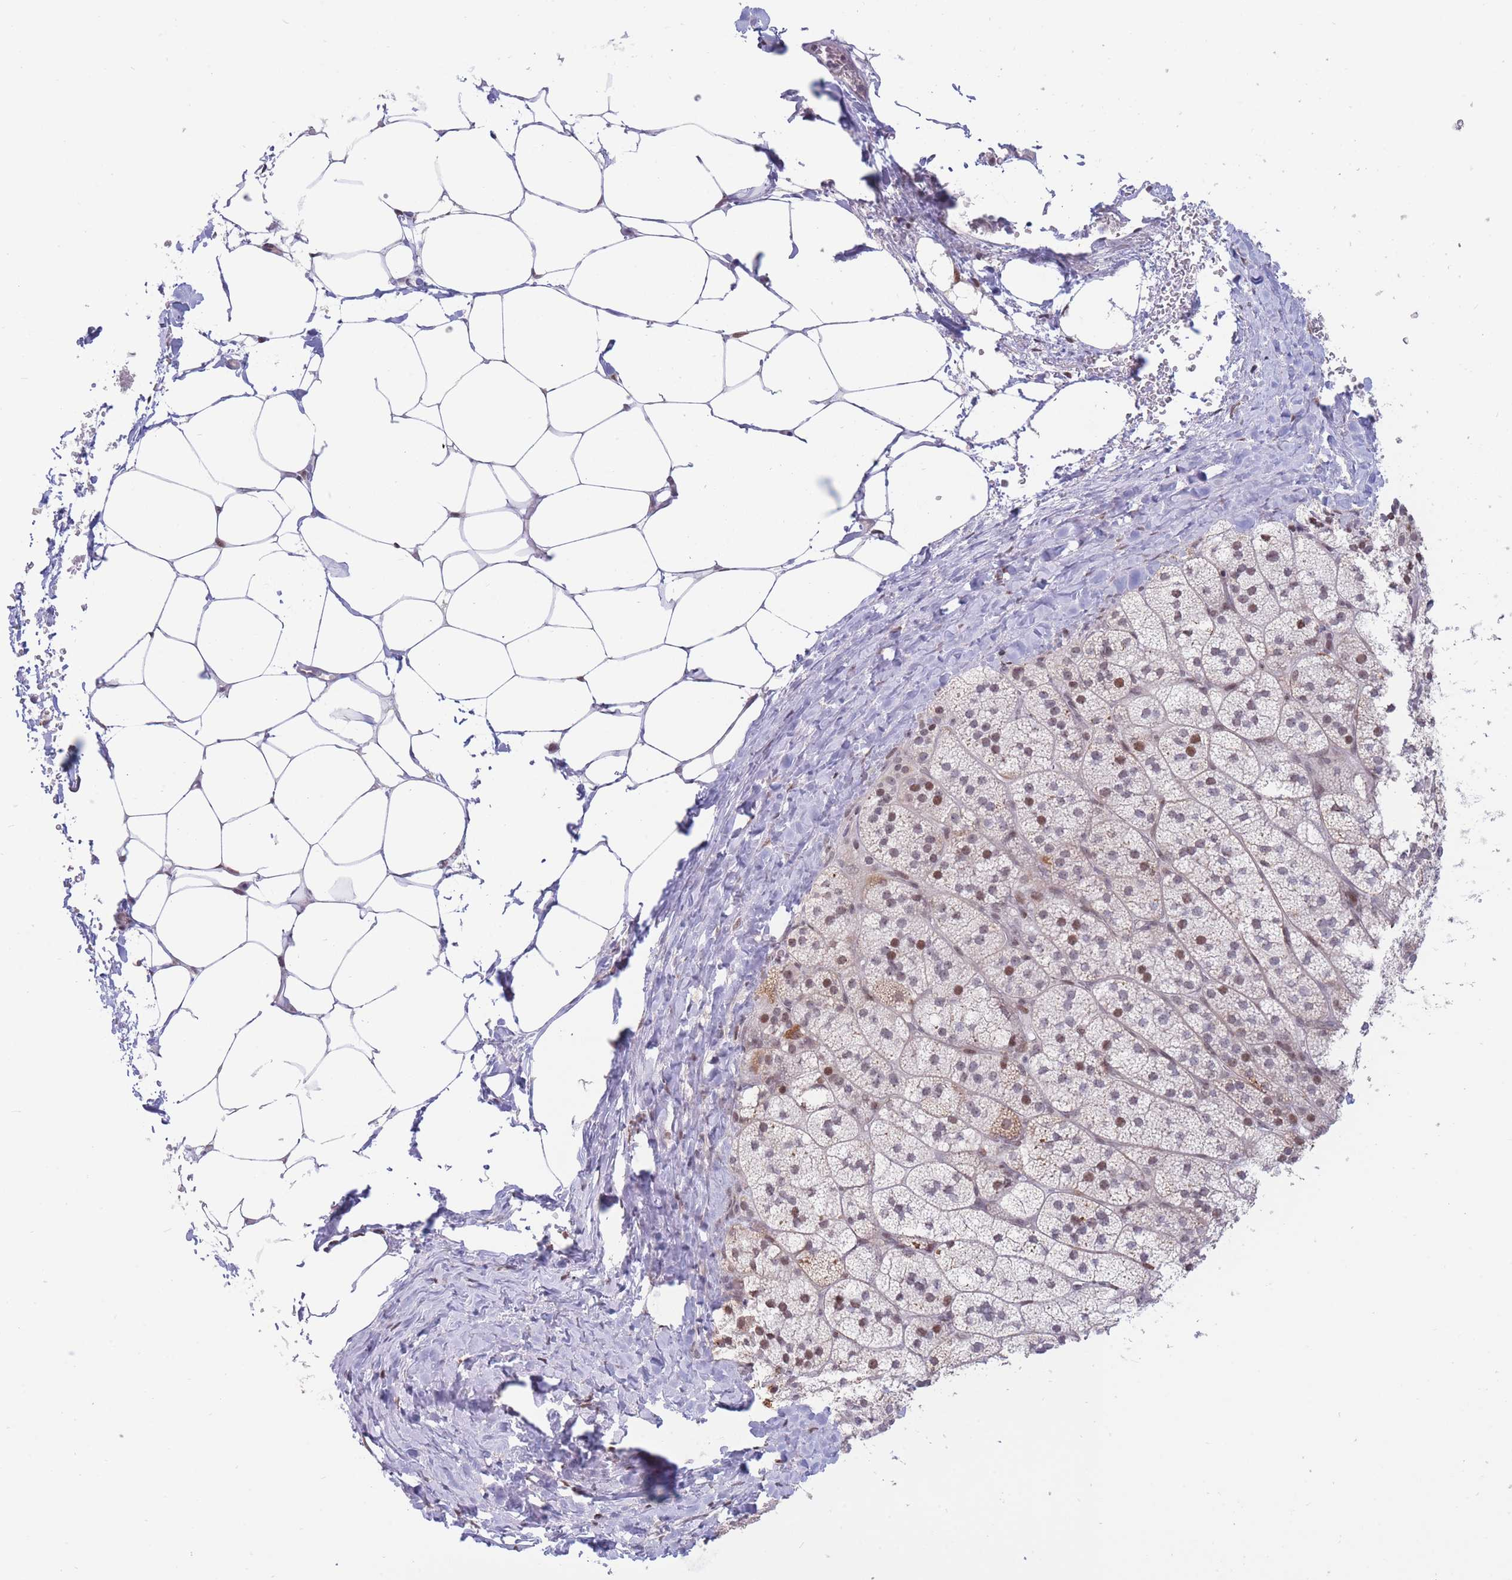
{"staining": {"intensity": "moderate", "quantity": "25%-75%", "location": "nuclear"}, "tissue": "adrenal gland", "cell_type": "Glandular cells", "image_type": "normal", "snomed": [{"axis": "morphology", "description": "Normal tissue, NOS"}, {"axis": "topography", "description": "Adrenal gland"}], "caption": "Moderate nuclear protein expression is appreciated in about 25%-75% of glandular cells in adrenal gland. (DAB IHC, brown staining for protein, blue staining for nuclei).", "gene": "TARBP2", "patient": {"sex": "female", "age": 58}}